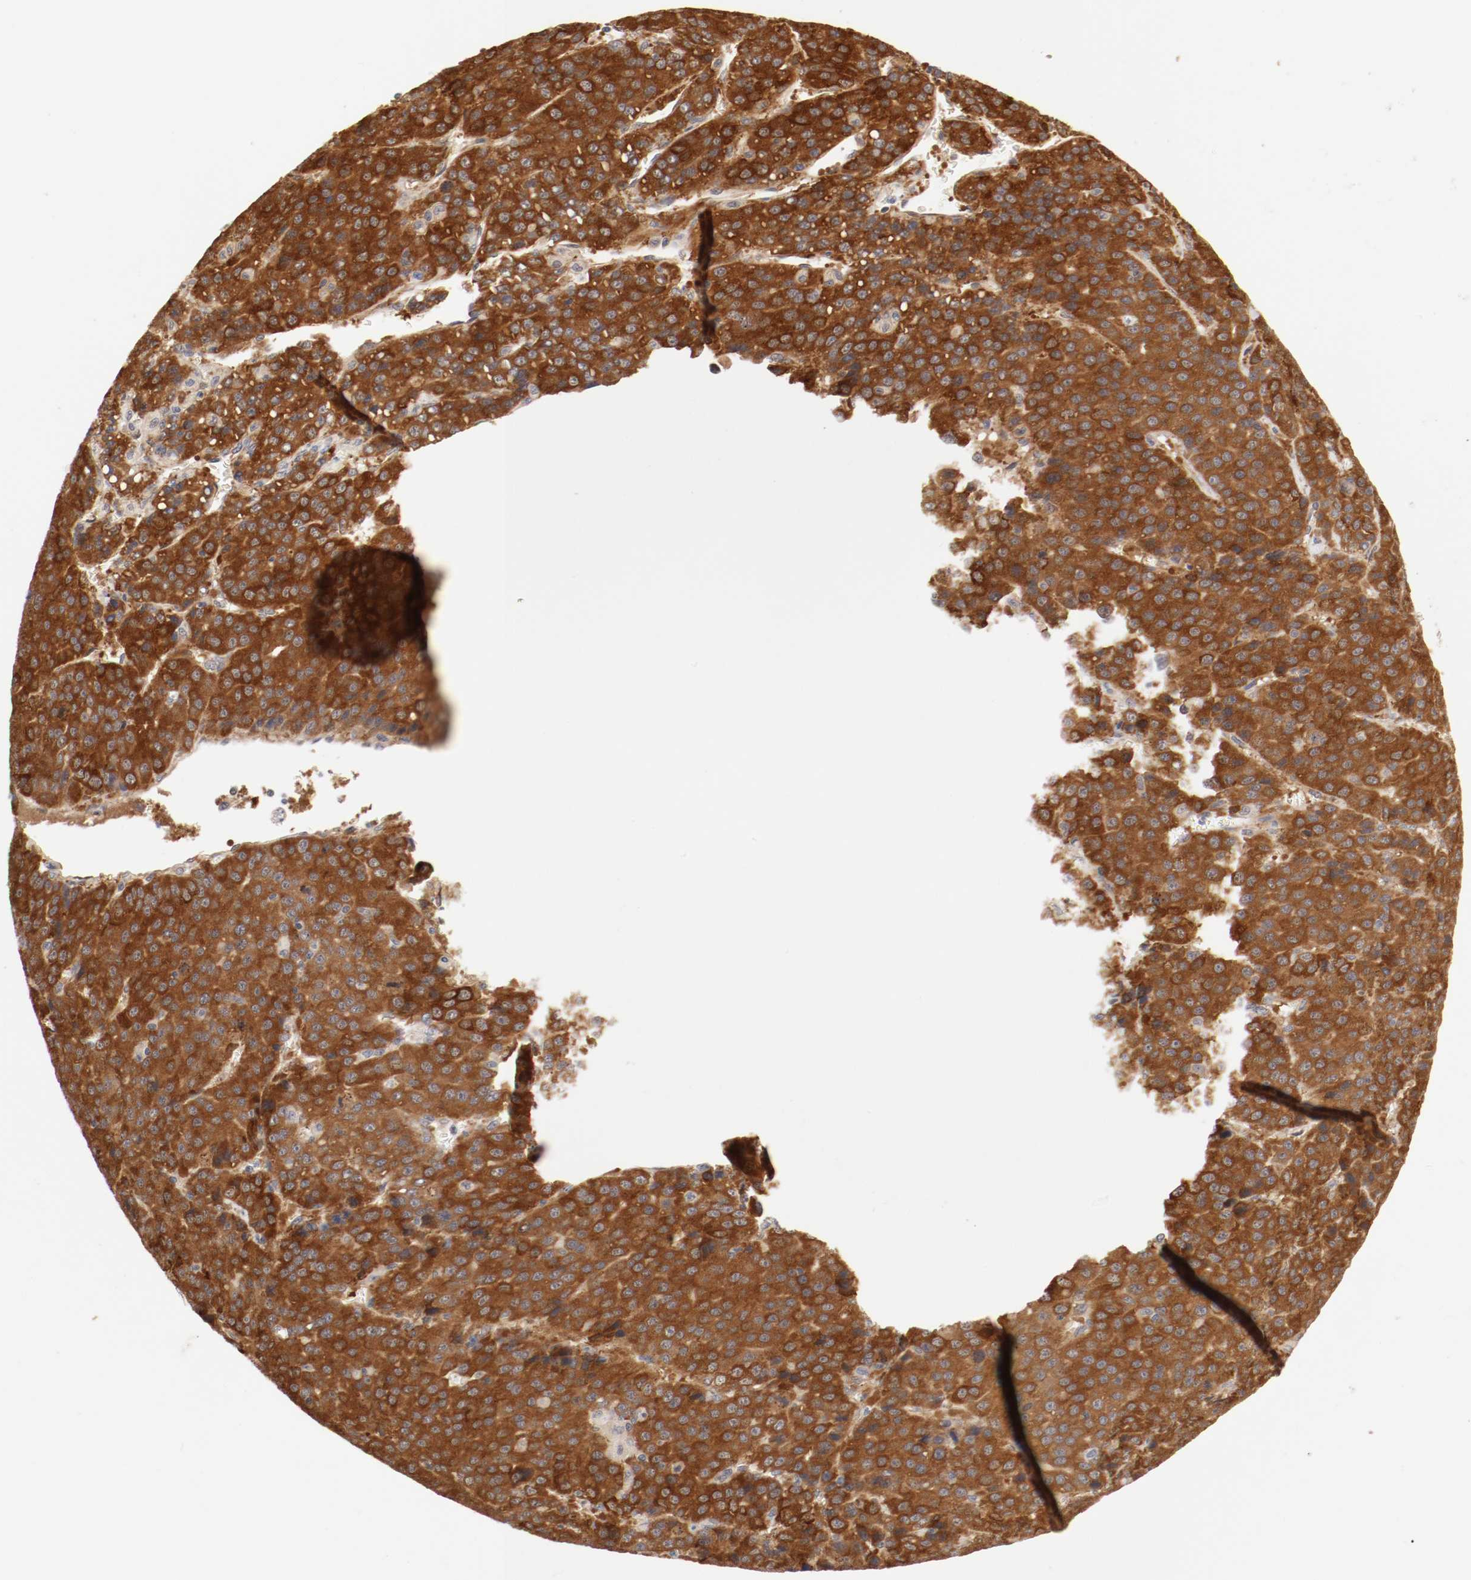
{"staining": {"intensity": "strong", "quantity": ">75%", "location": "cytoplasmic/membranous"}, "tissue": "liver cancer", "cell_type": "Tumor cells", "image_type": "cancer", "snomed": [{"axis": "morphology", "description": "Carcinoma, Hepatocellular, NOS"}, {"axis": "topography", "description": "Liver"}], "caption": "Protein expression analysis of human liver hepatocellular carcinoma reveals strong cytoplasmic/membranous expression in about >75% of tumor cells.", "gene": "FKBP3", "patient": {"sex": "female", "age": 53}}